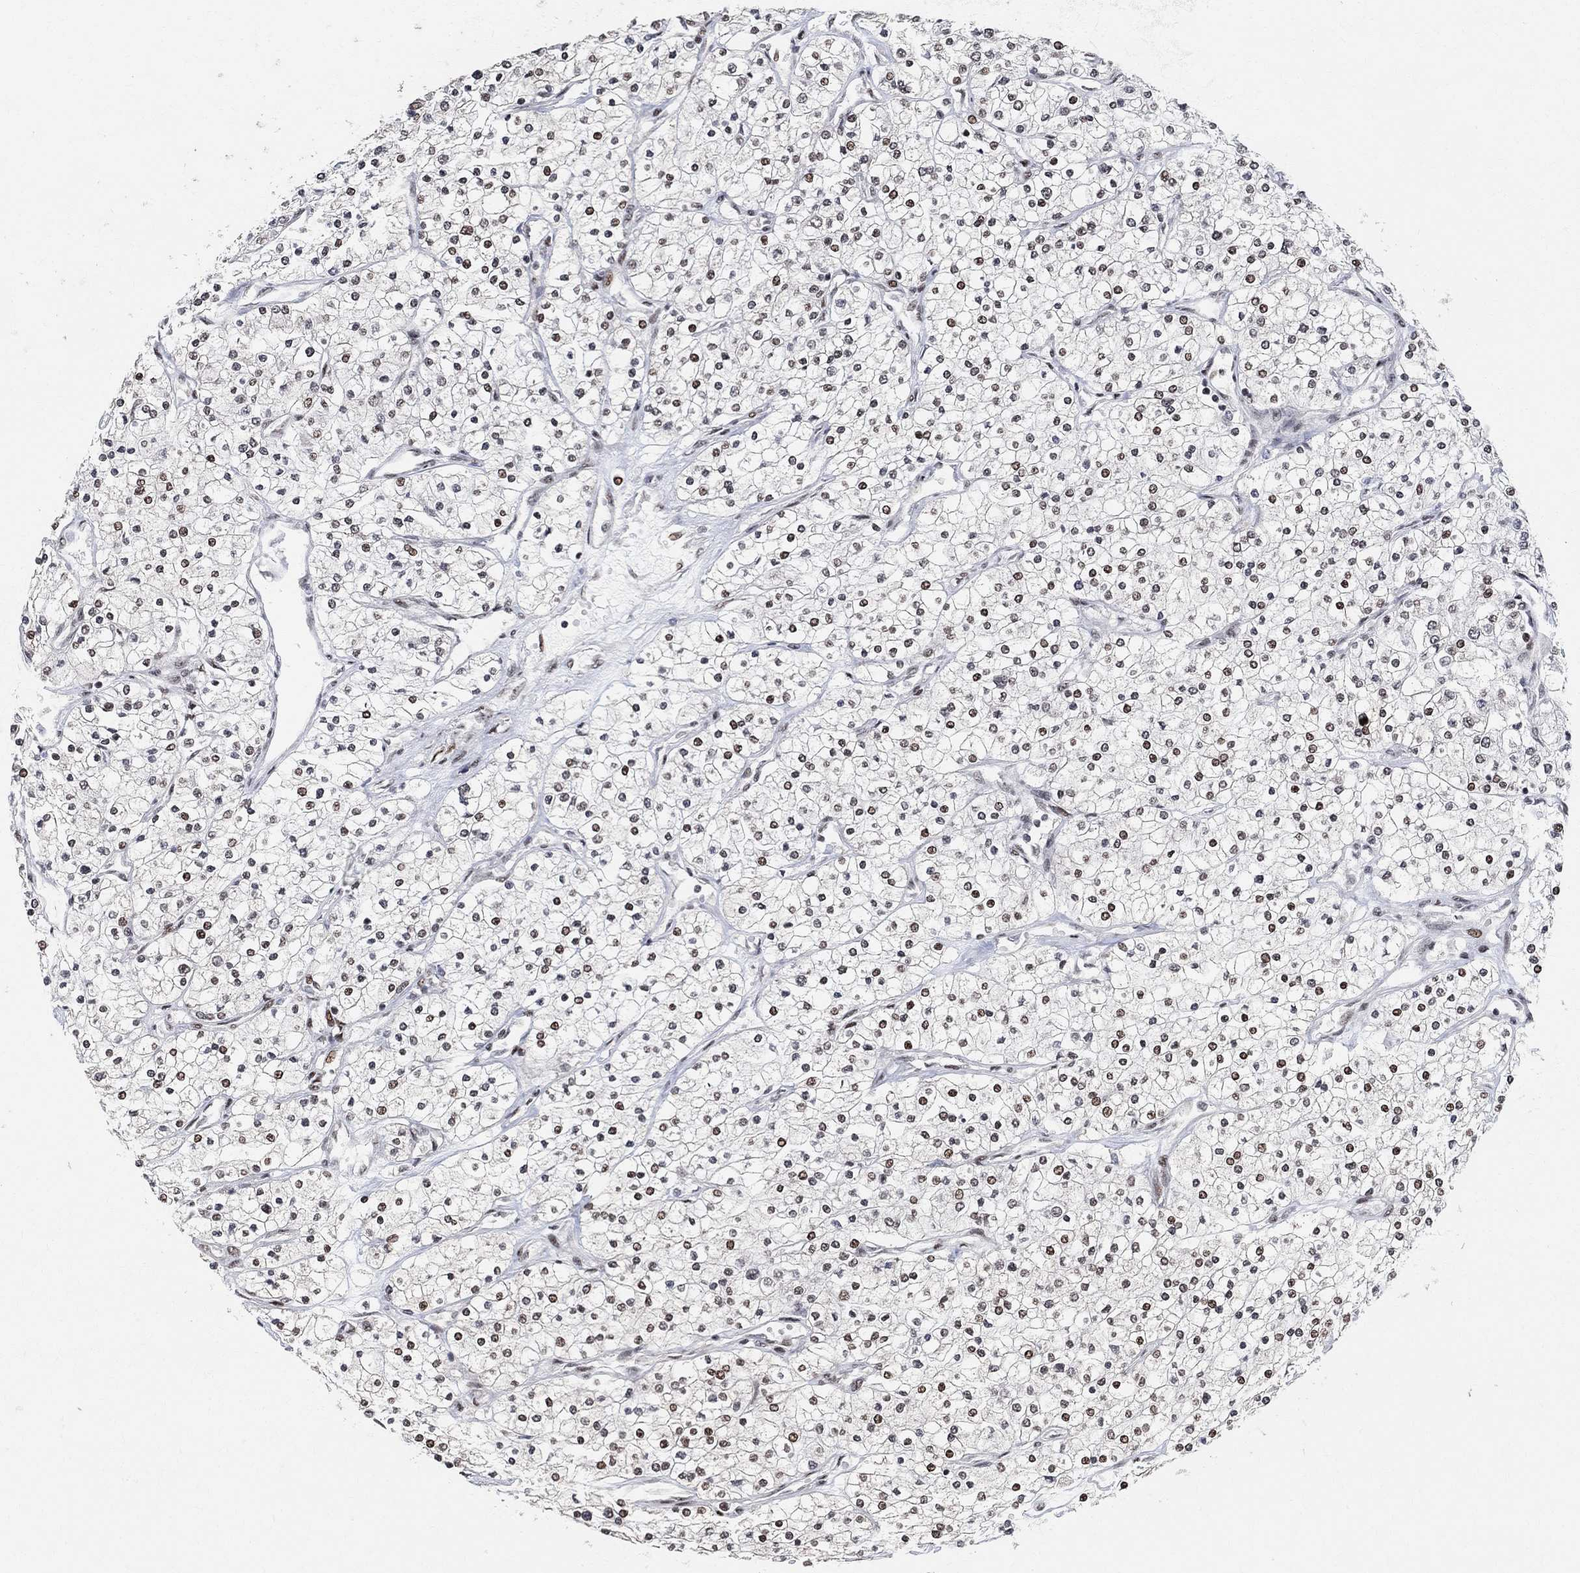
{"staining": {"intensity": "weak", "quantity": "25%-75%", "location": "nuclear"}, "tissue": "renal cancer", "cell_type": "Tumor cells", "image_type": "cancer", "snomed": [{"axis": "morphology", "description": "Adenocarcinoma, NOS"}, {"axis": "topography", "description": "Kidney"}], "caption": "IHC (DAB) staining of human renal adenocarcinoma shows weak nuclear protein positivity in approximately 25%-75% of tumor cells. (brown staining indicates protein expression, while blue staining denotes nuclei).", "gene": "E4F1", "patient": {"sex": "male", "age": 80}}